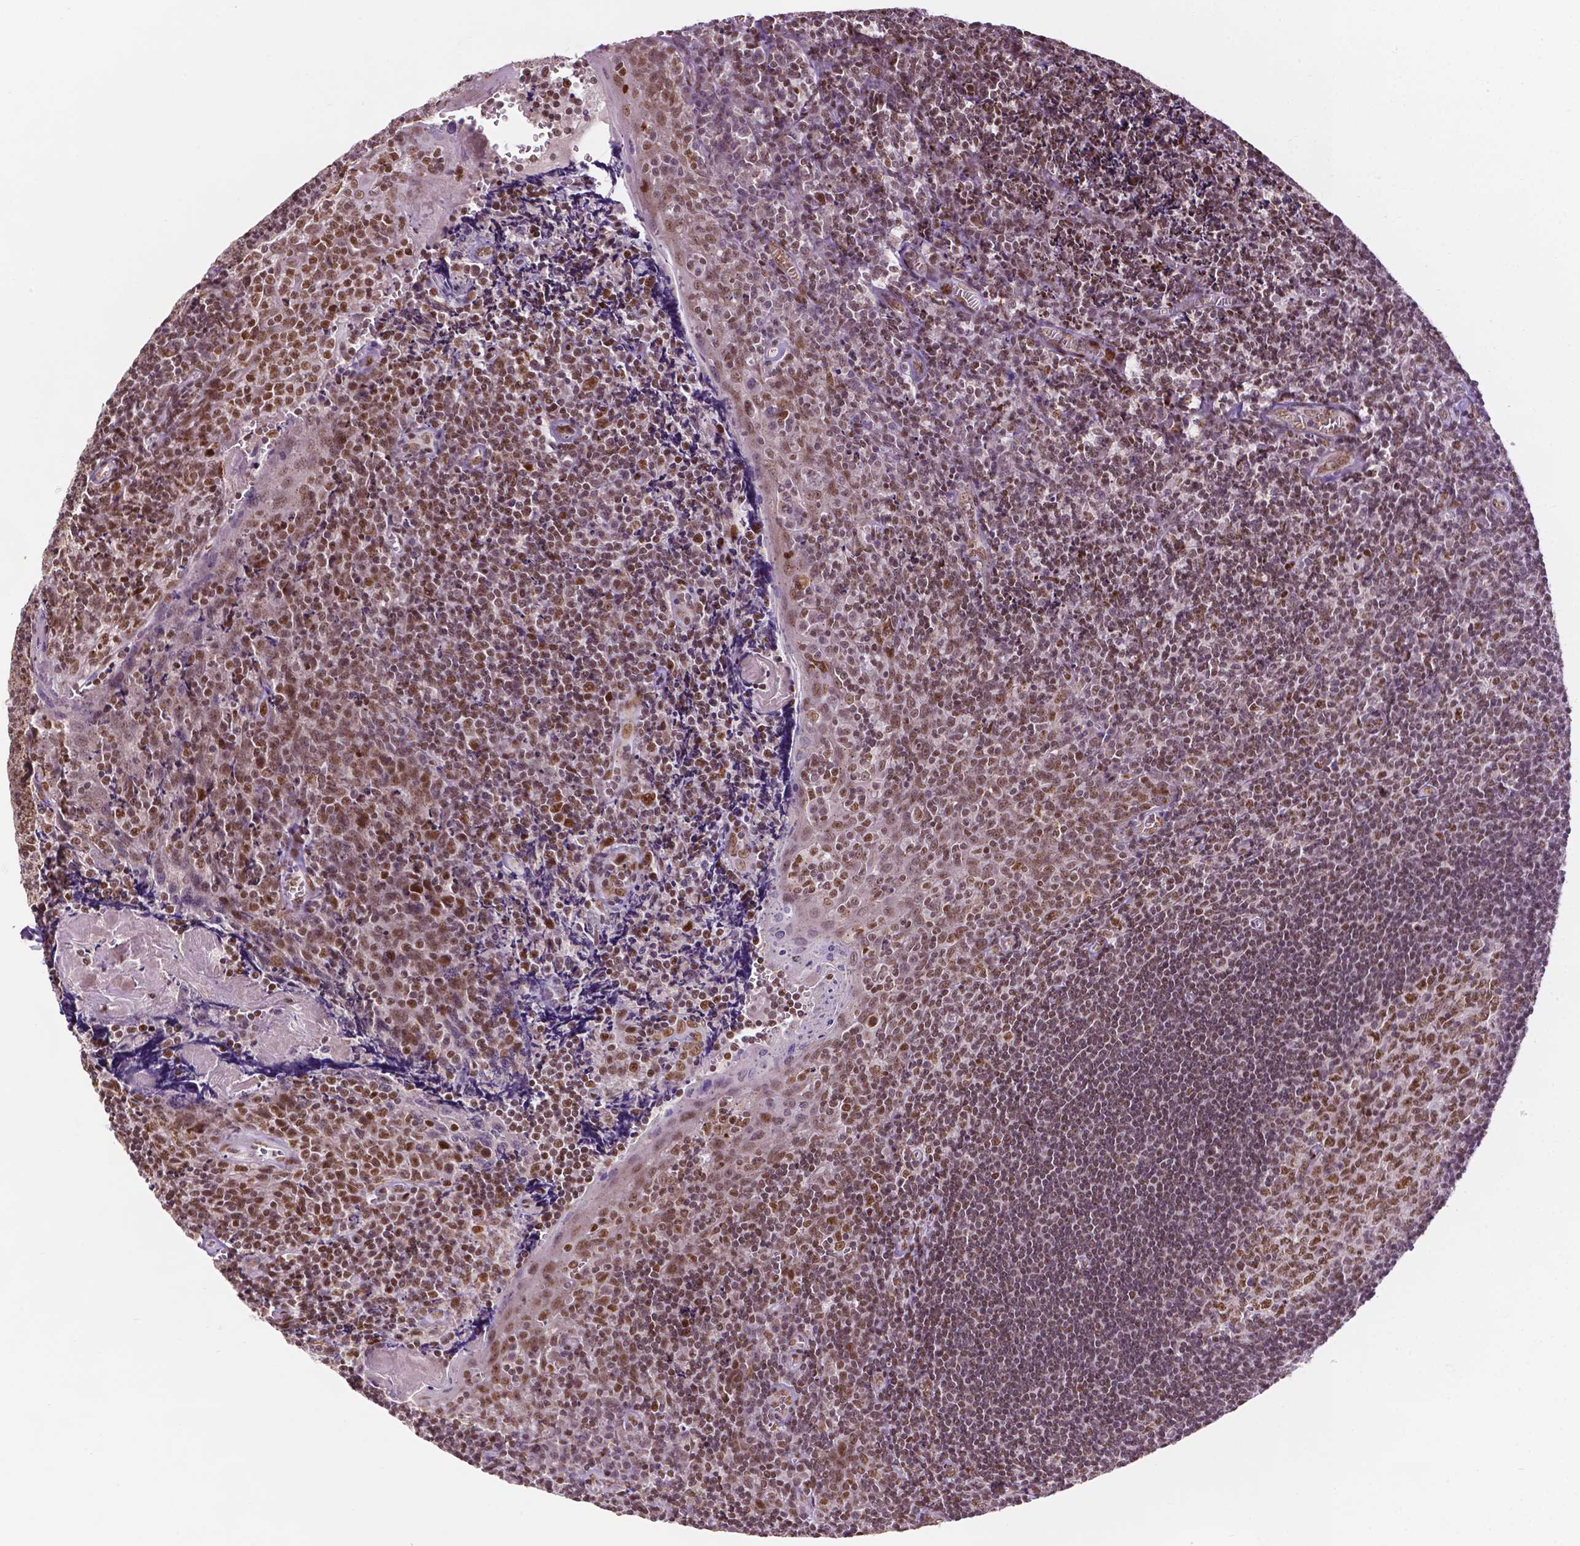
{"staining": {"intensity": "moderate", "quantity": ">75%", "location": "nuclear"}, "tissue": "tonsil", "cell_type": "Germinal center cells", "image_type": "normal", "snomed": [{"axis": "morphology", "description": "Normal tissue, NOS"}, {"axis": "morphology", "description": "Inflammation, NOS"}, {"axis": "topography", "description": "Tonsil"}], "caption": "Protein expression analysis of normal tonsil demonstrates moderate nuclear positivity in approximately >75% of germinal center cells. The protein of interest is shown in brown color, while the nuclei are stained blue.", "gene": "ZNF41", "patient": {"sex": "female", "age": 31}}